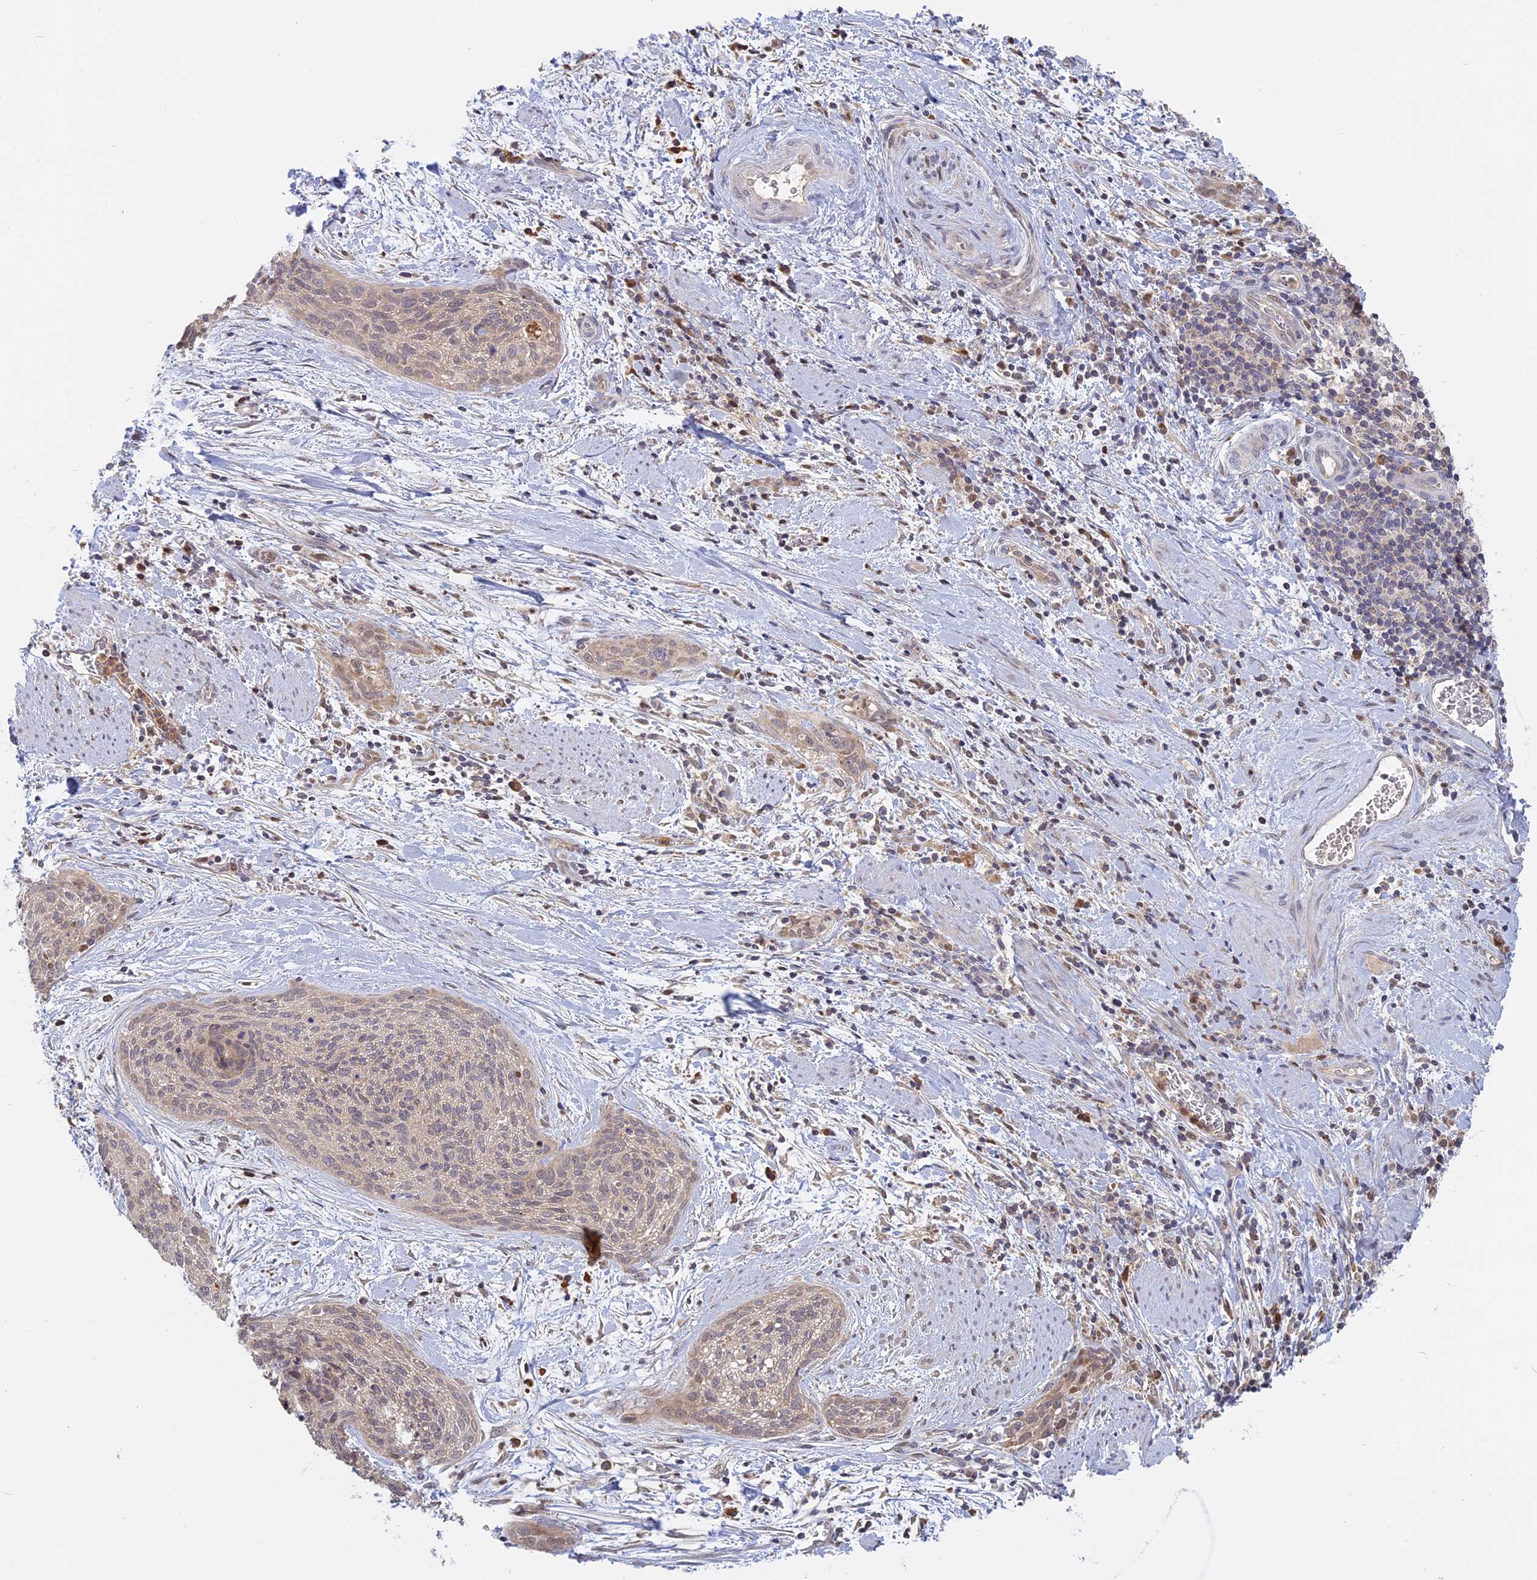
{"staining": {"intensity": "negative", "quantity": "none", "location": "none"}, "tissue": "cervical cancer", "cell_type": "Tumor cells", "image_type": "cancer", "snomed": [{"axis": "morphology", "description": "Squamous cell carcinoma, NOS"}, {"axis": "topography", "description": "Cervix"}], "caption": "Immunohistochemistry micrograph of human cervical cancer (squamous cell carcinoma) stained for a protein (brown), which displays no expression in tumor cells.", "gene": "TMEM208", "patient": {"sex": "female", "age": 55}}